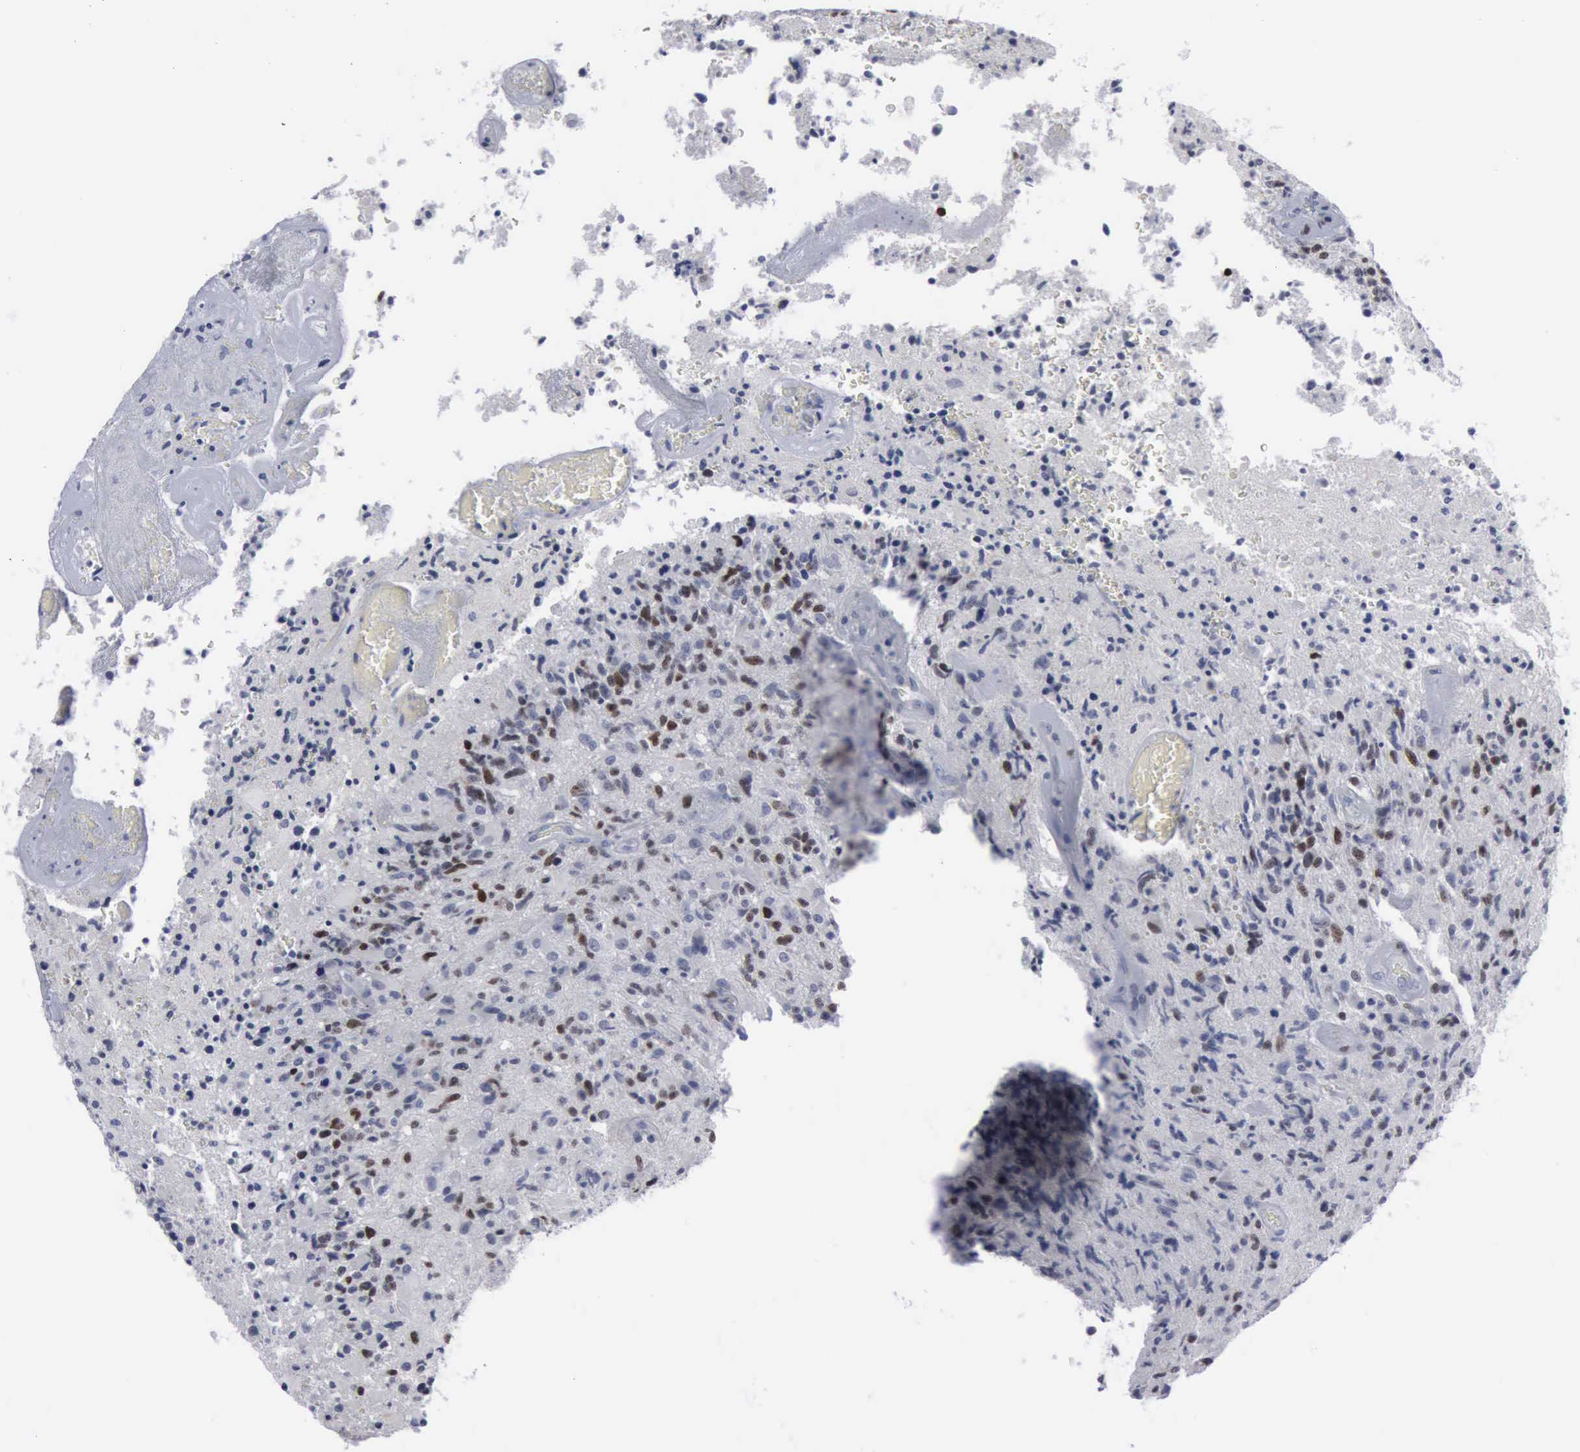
{"staining": {"intensity": "strong", "quantity": "<25%", "location": "nuclear"}, "tissue": "glioma", "cell_type": "Tumor cells", "image_type": "cancer", "snomed": [{"axis": "morphology", "description": "Glioma, malignant, High grade"}, {"axis": "topography", "description": "Brain"}], "caption": "Immunohistochemical staining of high-grade glioma (malignant) exhibits strong nuclear protein staining in about <25% of tumor cells.", "gene": "MCM5", "patient": {"sex": "male", "age": 36}}